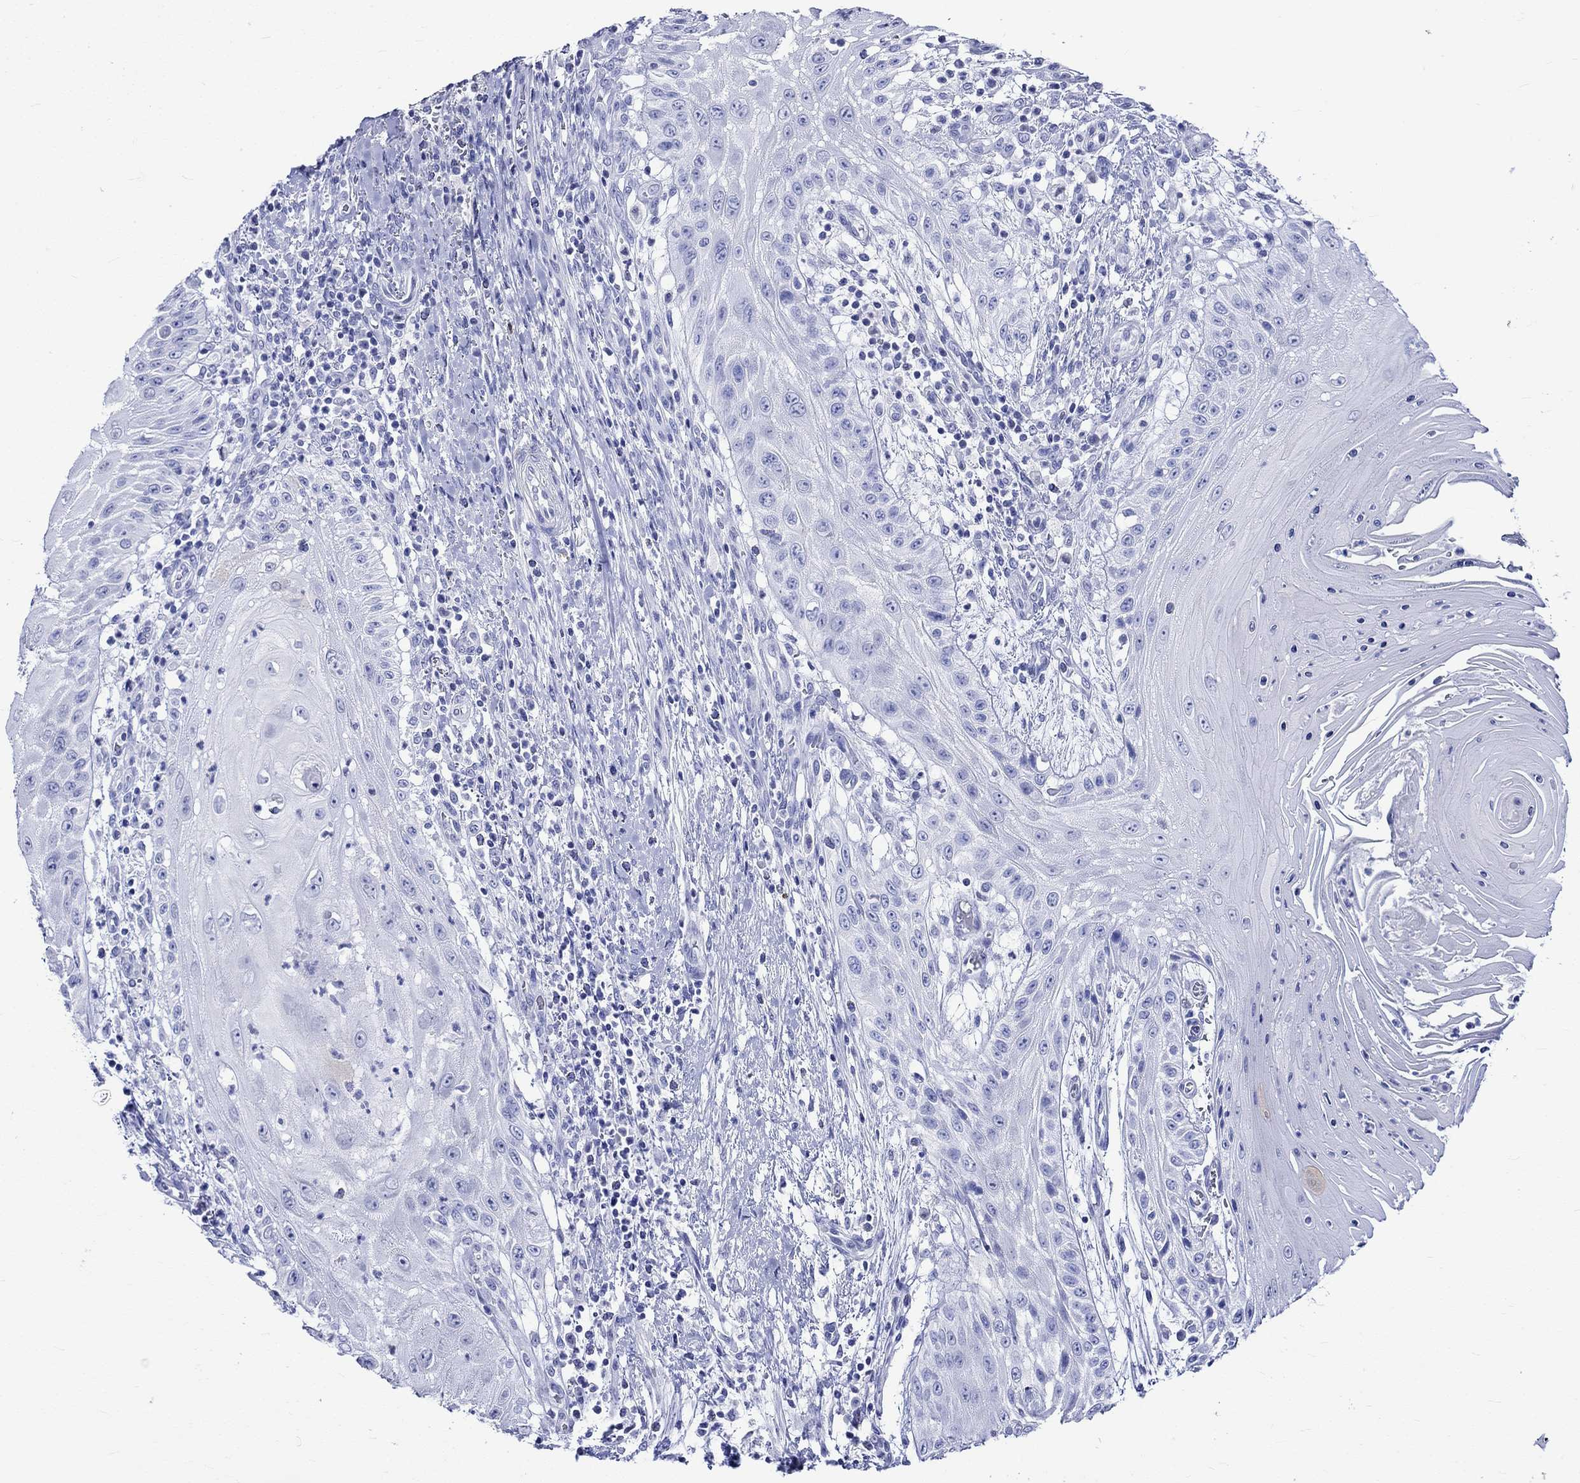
{"staining": {"intensity": "negative", "quantity": "none", "location": "none"}, "tissue": "head and neck cancer", "cell_type": "Tumor cells", "image_type": "cancer", "snomed": [{"axis": "morphology", "description": "Squamous cell carcinoma, NOS"}, {"axis": "topography", "description": "Oral tissue"}, {"axis": "topography", "description": "Head-Neck"}], "caption": "This photomicrograph is of head and neck cancer (squamous cell carcinoma) stained with immunohistochemistry (IHC) to label a protein in brown with the nuclei are counter-stained blue. There is no staining in tumor cells.", "gene": "CRYAB", "patient": {"sex": "male", "age": 58}}